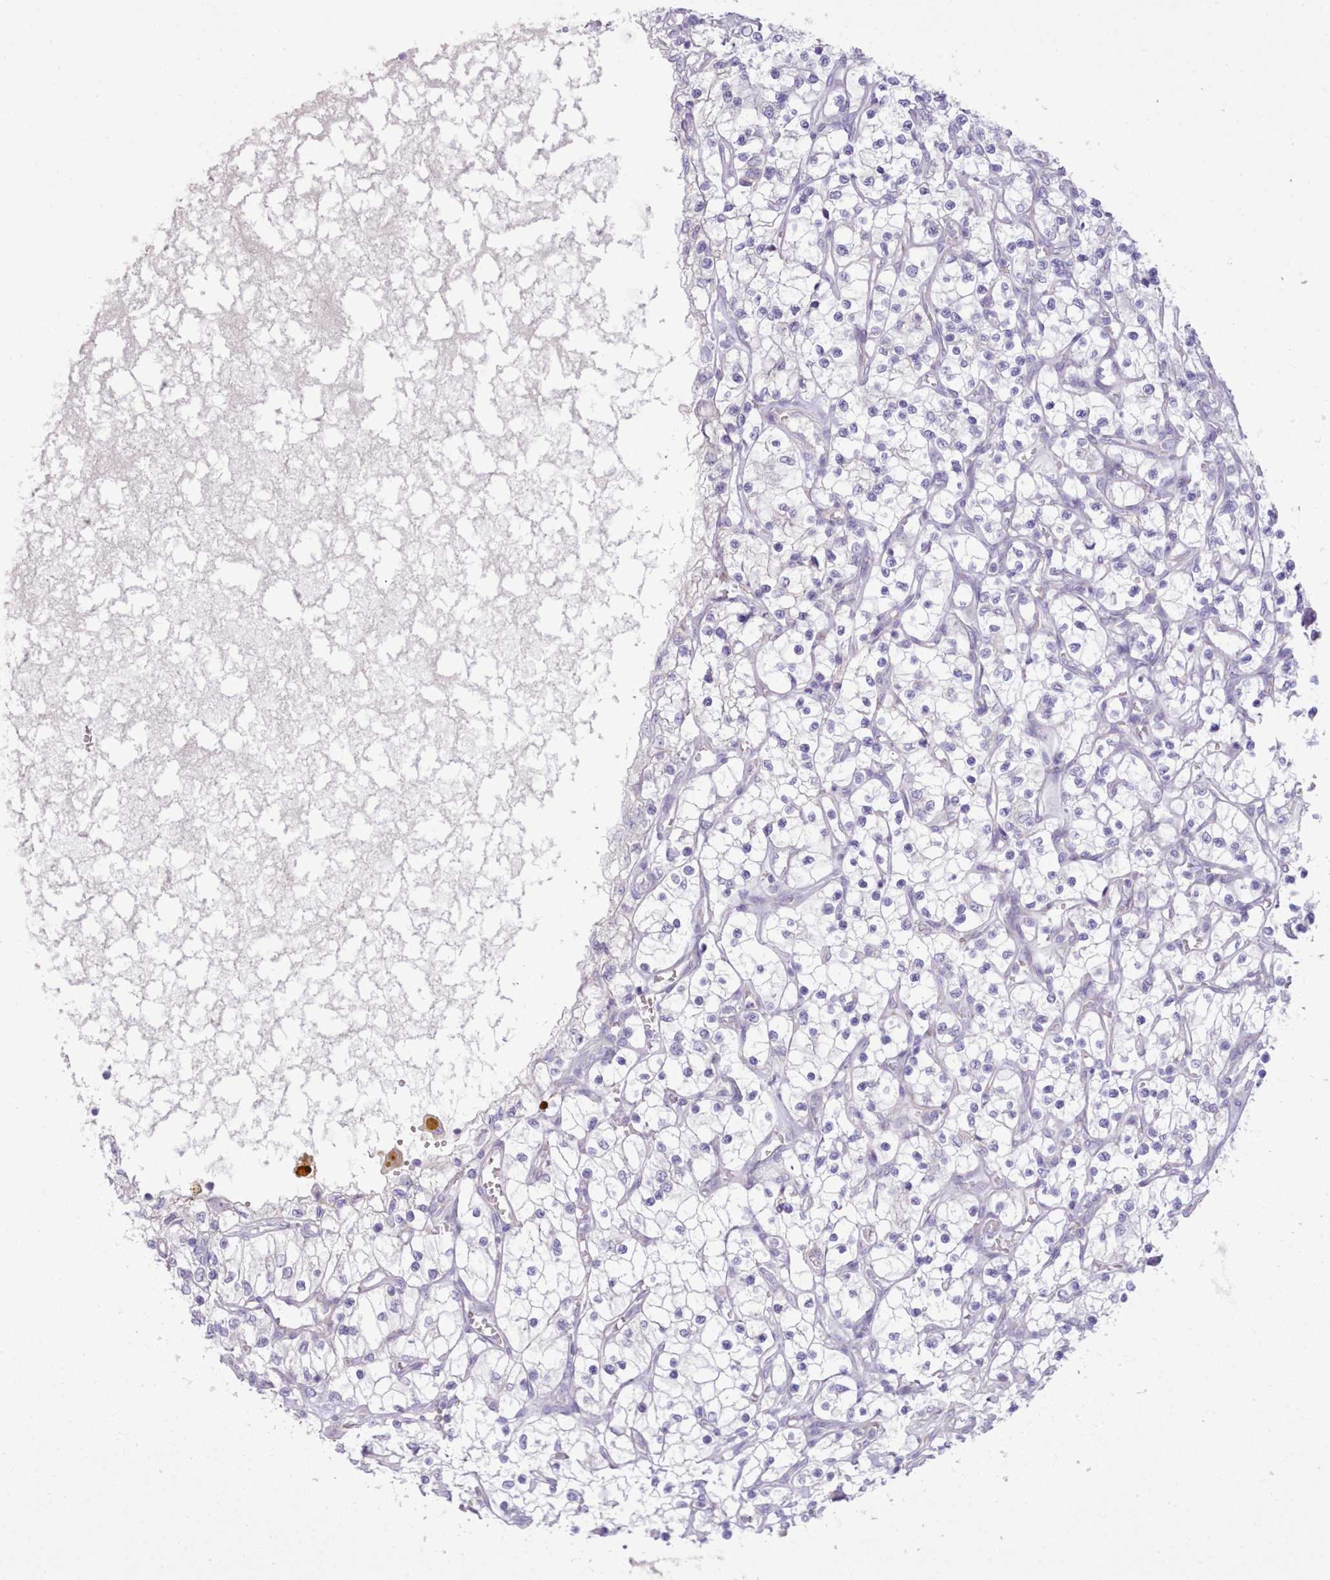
{"staining": {"intensity": "negative", "quantity": "none", "location": "none"}, "tissue": "renal cancer", "cell_type": "Tumor cells", "image_type": "cancer", "snomed": [{"axis": "morphology", "description": "Adenocarcinoma, NOS"}, {"axis": "topography", "description": "Kidney"}], "caption": "There is no significant staining in tumor cells of renal cancer (adenocarcinoma). Nuclei are stained in blue.", "gene": "CCL1", "patient": {"sex": "female", "age": 69}}